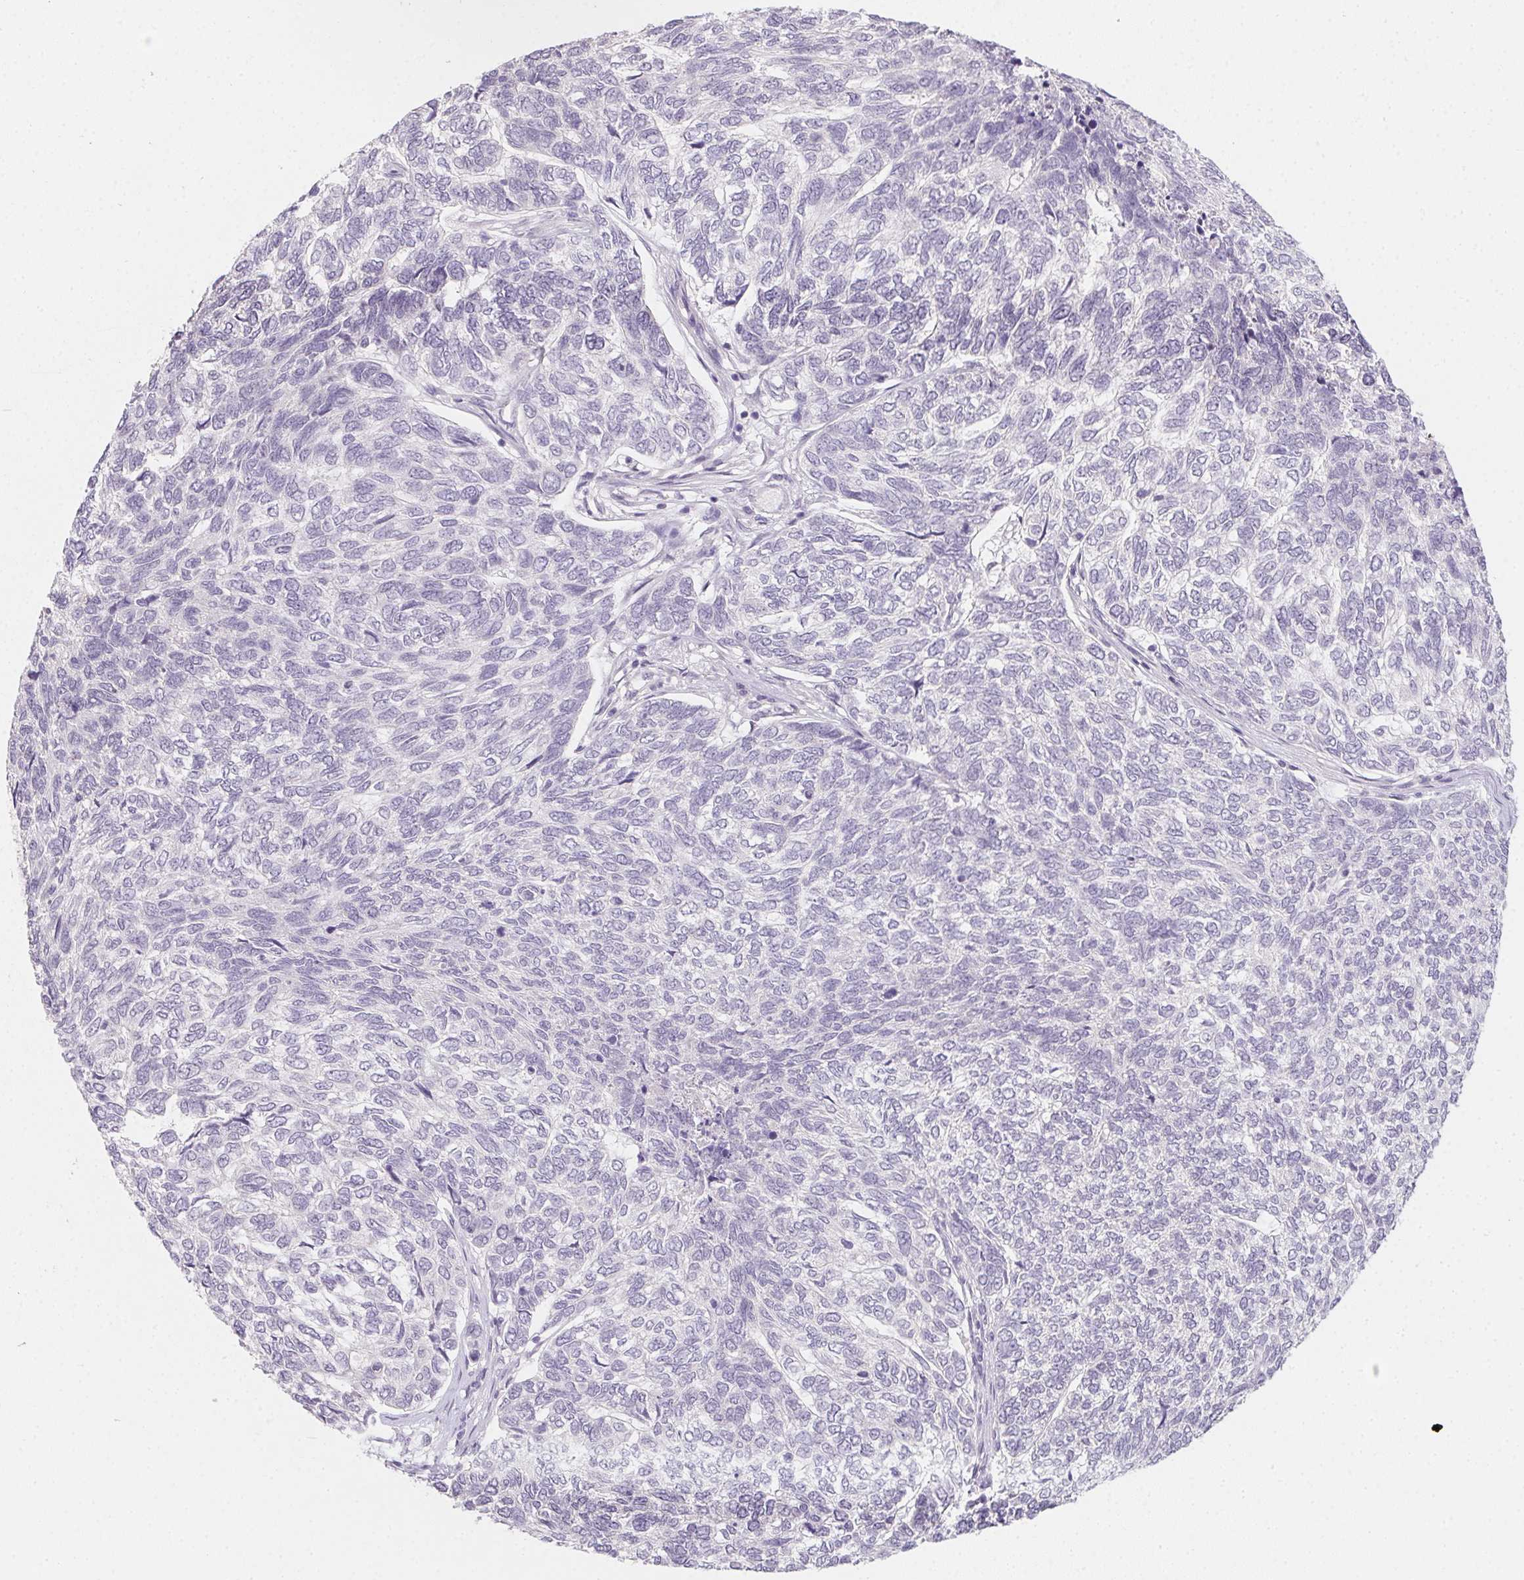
{"staining": {"intensity": "negative", "quantity": "none", "location": "none"}, "tissue": "skin cancer", "cell_type": "Tumor cells", "image_type": "cancer", "snomed": [{"axis": "morphology", "description": "Basal cell carcinoma"}, {"axis": "topography", "description": "Skin"}], "caption": "Protein analysis of skin basal cell carcinoma exhibits no significant positivity in tumor cells.", "gene": "ZBBX", "patient": {"sex": "female", "age": 65}}